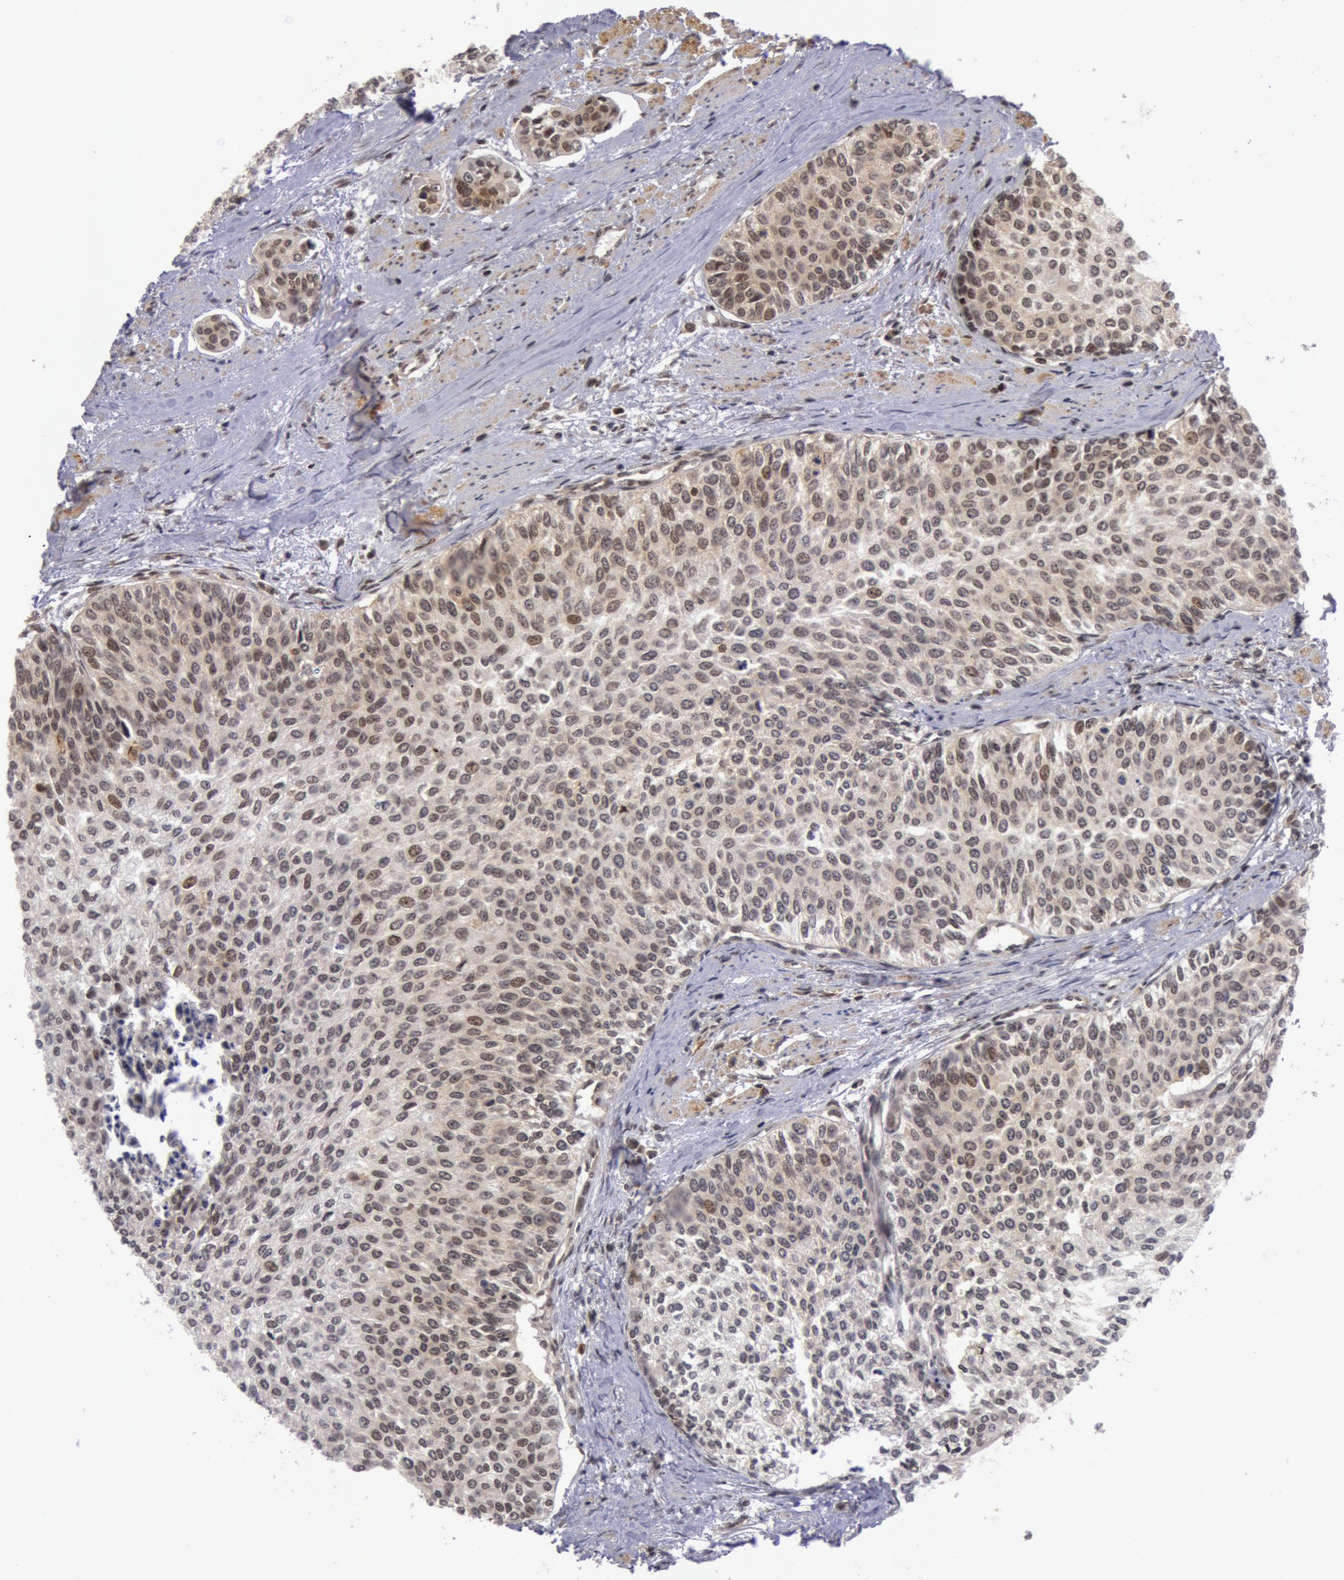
{"staining": {"intensity": "weak", "quantity": "25%-75%", "location": "nuclear"}, "tissue": "urothelial cancer", "cell_type": "Tumor cells", "image_type": "cancer", "snomed": [{"axis": "morphology", "description": "Urothelial carcinoma, Low grade"}, {"axis": "topography", "description": "Urinary bladder"}], "caption": "Immunohistochemical staining of urothelial carcinoma (low-grade) demonstrates low levels of weak nuclear expression in approximately 25%-75% of tumor cells.", "gene": "ZNF350", "patient": {"sex": "female", "age": 73}}